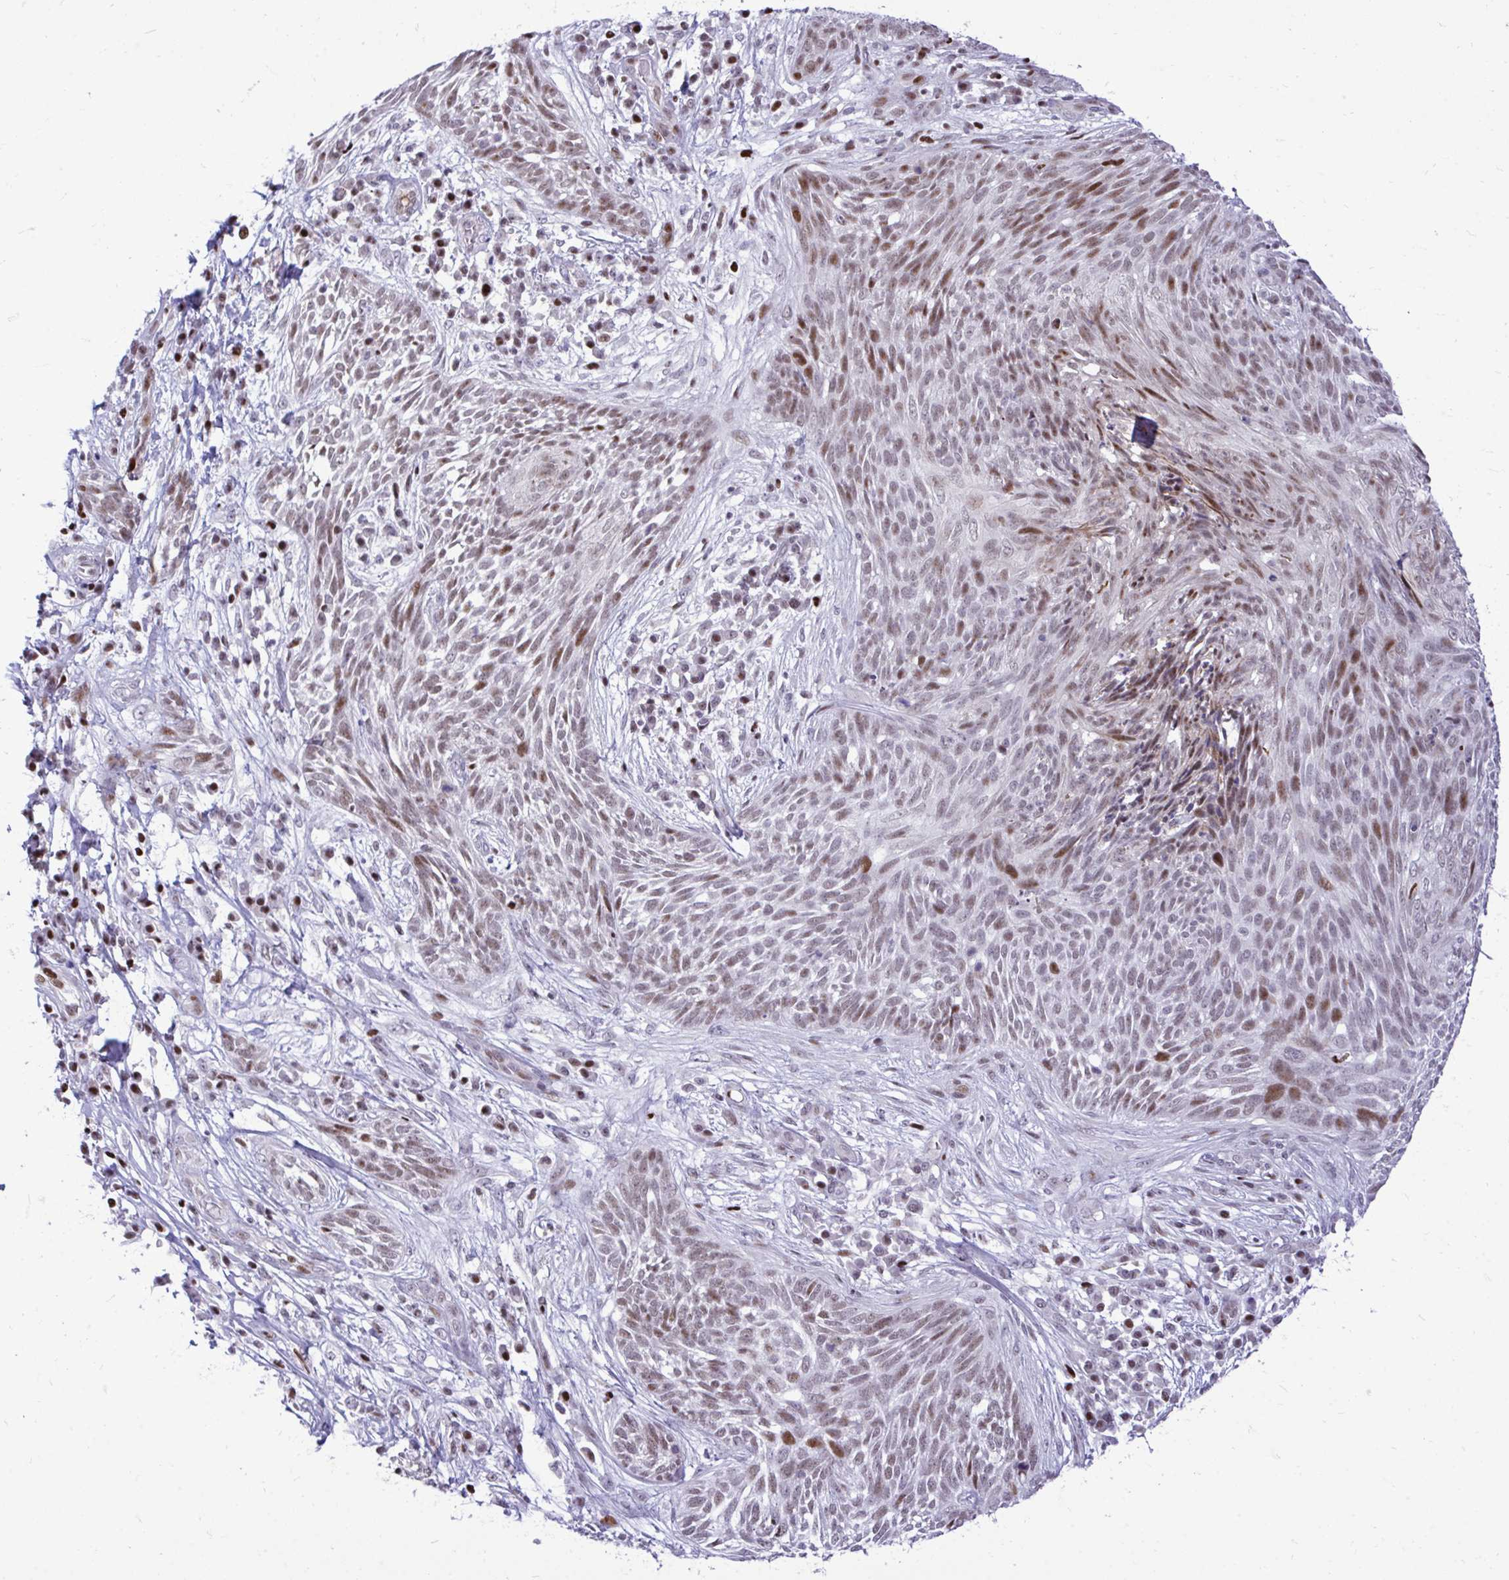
{"staining": {"intensity": "moderate", "quantity": "25%-75%", "location": "nuclear"}, "tissue": "skin cancer", "cell_type": "Tumor cells", "image_type": "cancer", "snomed": [{"axis": "morphology", "description": "Basal cell carcinoma"}, {"axis": "topography", "description": "Skin"}, {"axis": "topography", "description": "Skin, foot"}], "caption": "Immunohistochemistry (IHC) image of skin cancer (basal cell carcinoma) stained for a protein (brown), which exhibits medium levels of moderate nuclear expression in approximately 25%-75% of tumor cells.", "gene": "C14orf39", "patient": {"sex": "female", "age": 86}}